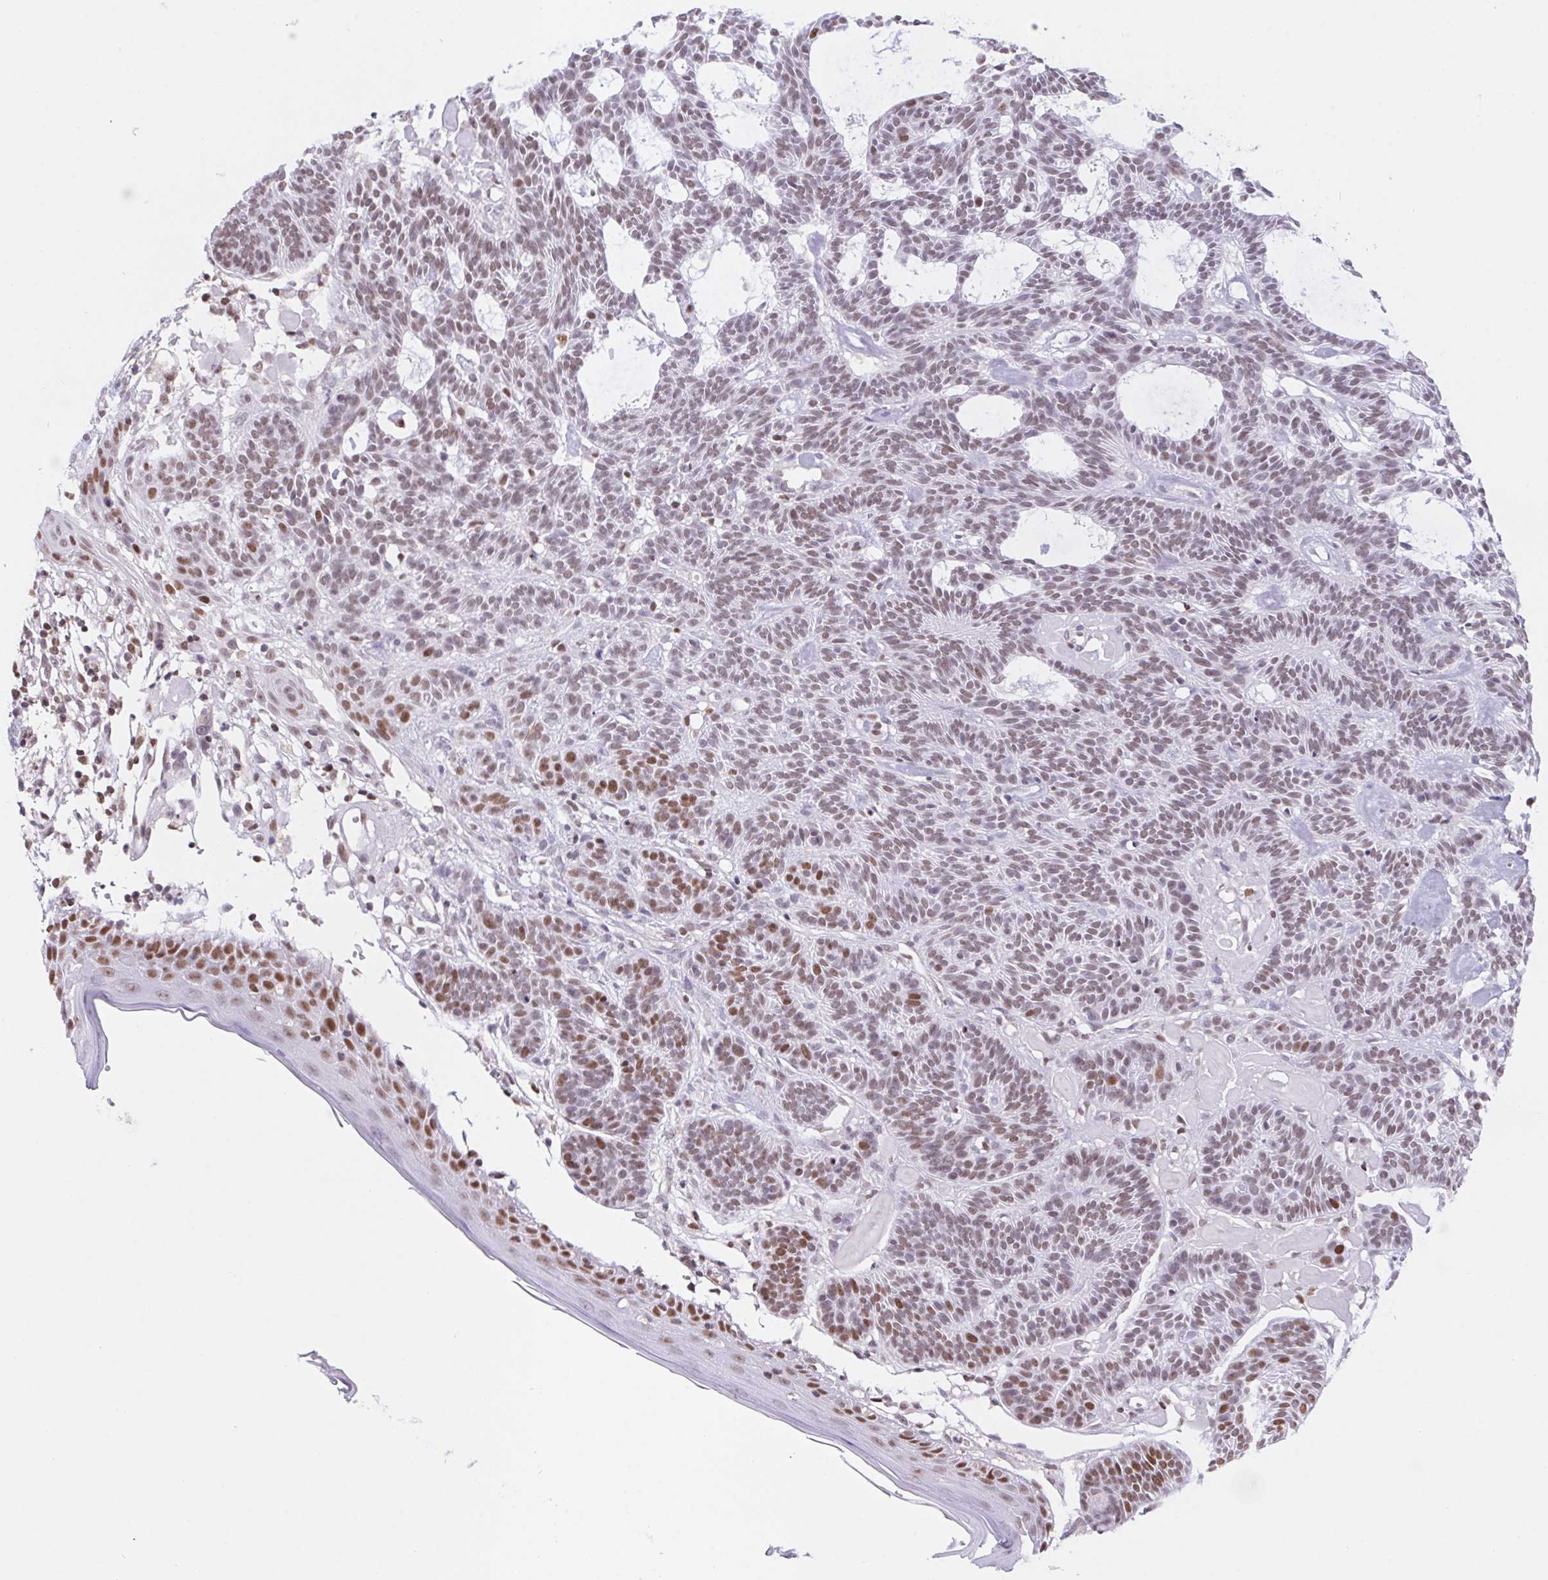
{"staining": {"intensity": "moderate", "quantity": "<25%", "location": "nuclear"}, "tissue": "skin cancer", "cell_type": "Tumor cells", "image_type": "cancer", "snomed": [{"axis": "morphology", "description": "Basal cell carcinoma"}, {"axis": "topography", "description": "Skin"}], "caption": "The micrograph demonstrates staining of skin cancer, revealing moderate nuclear protein positivity (brown color) within tumor cells.", "gene": "POLD3", "patient": {"sex": "male", "age": 85}}